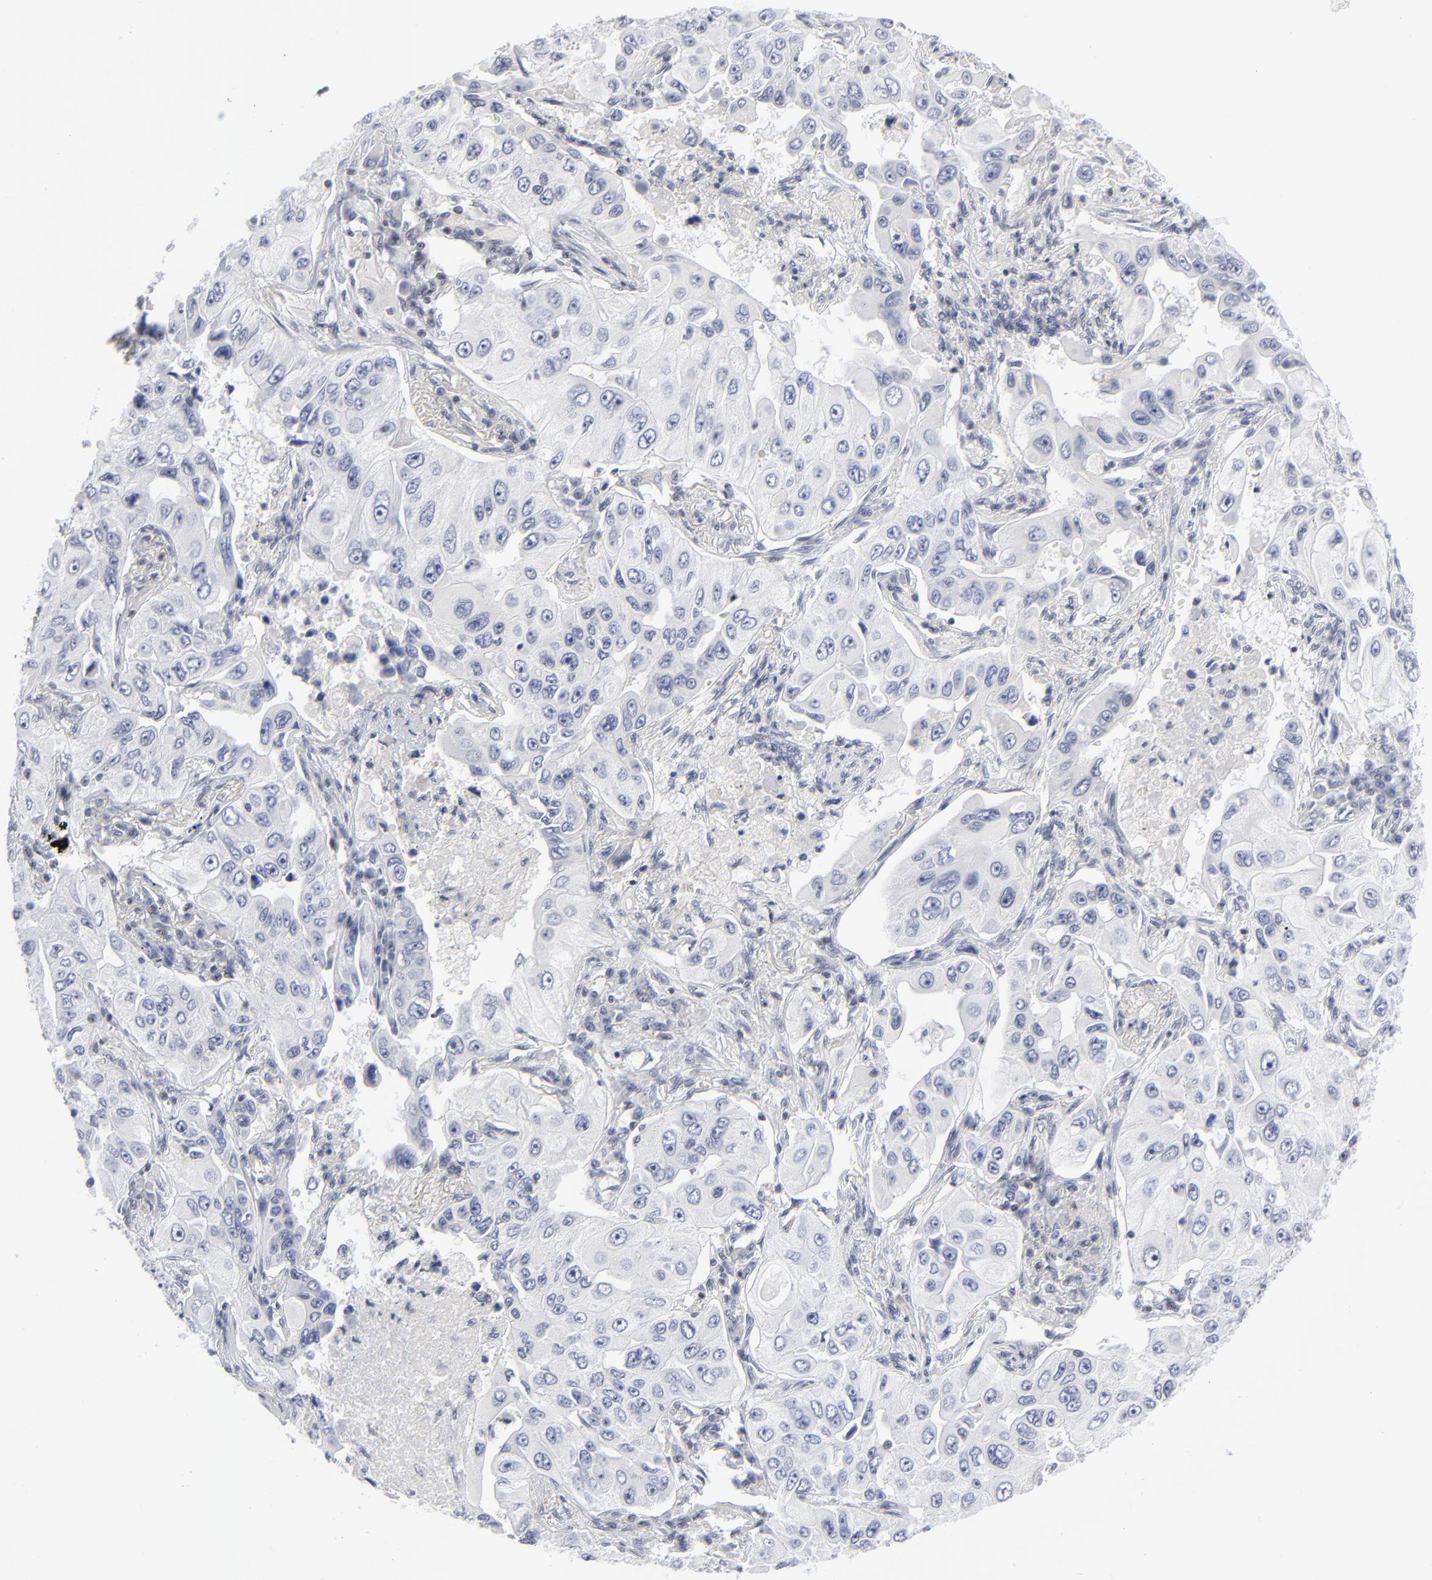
{"staining": {"intensity": "negative", "quantity": "none", "location": "none"}, "tissue": "lung cancer", "cell_type": "Tumor cells", "image_type": "cancer", "snomed": [{"axis": "morphology", "description": "Adenocarcinoma, NOS"}, {"axis": "topography", "description": "Lung"}], "caption": "Histopathology image shows no protein staining in tumor cells of lung cancer (adenocarcinoma) tissue.", "gene": "SP2", "patient": {"sex": "male", "age": 84}}